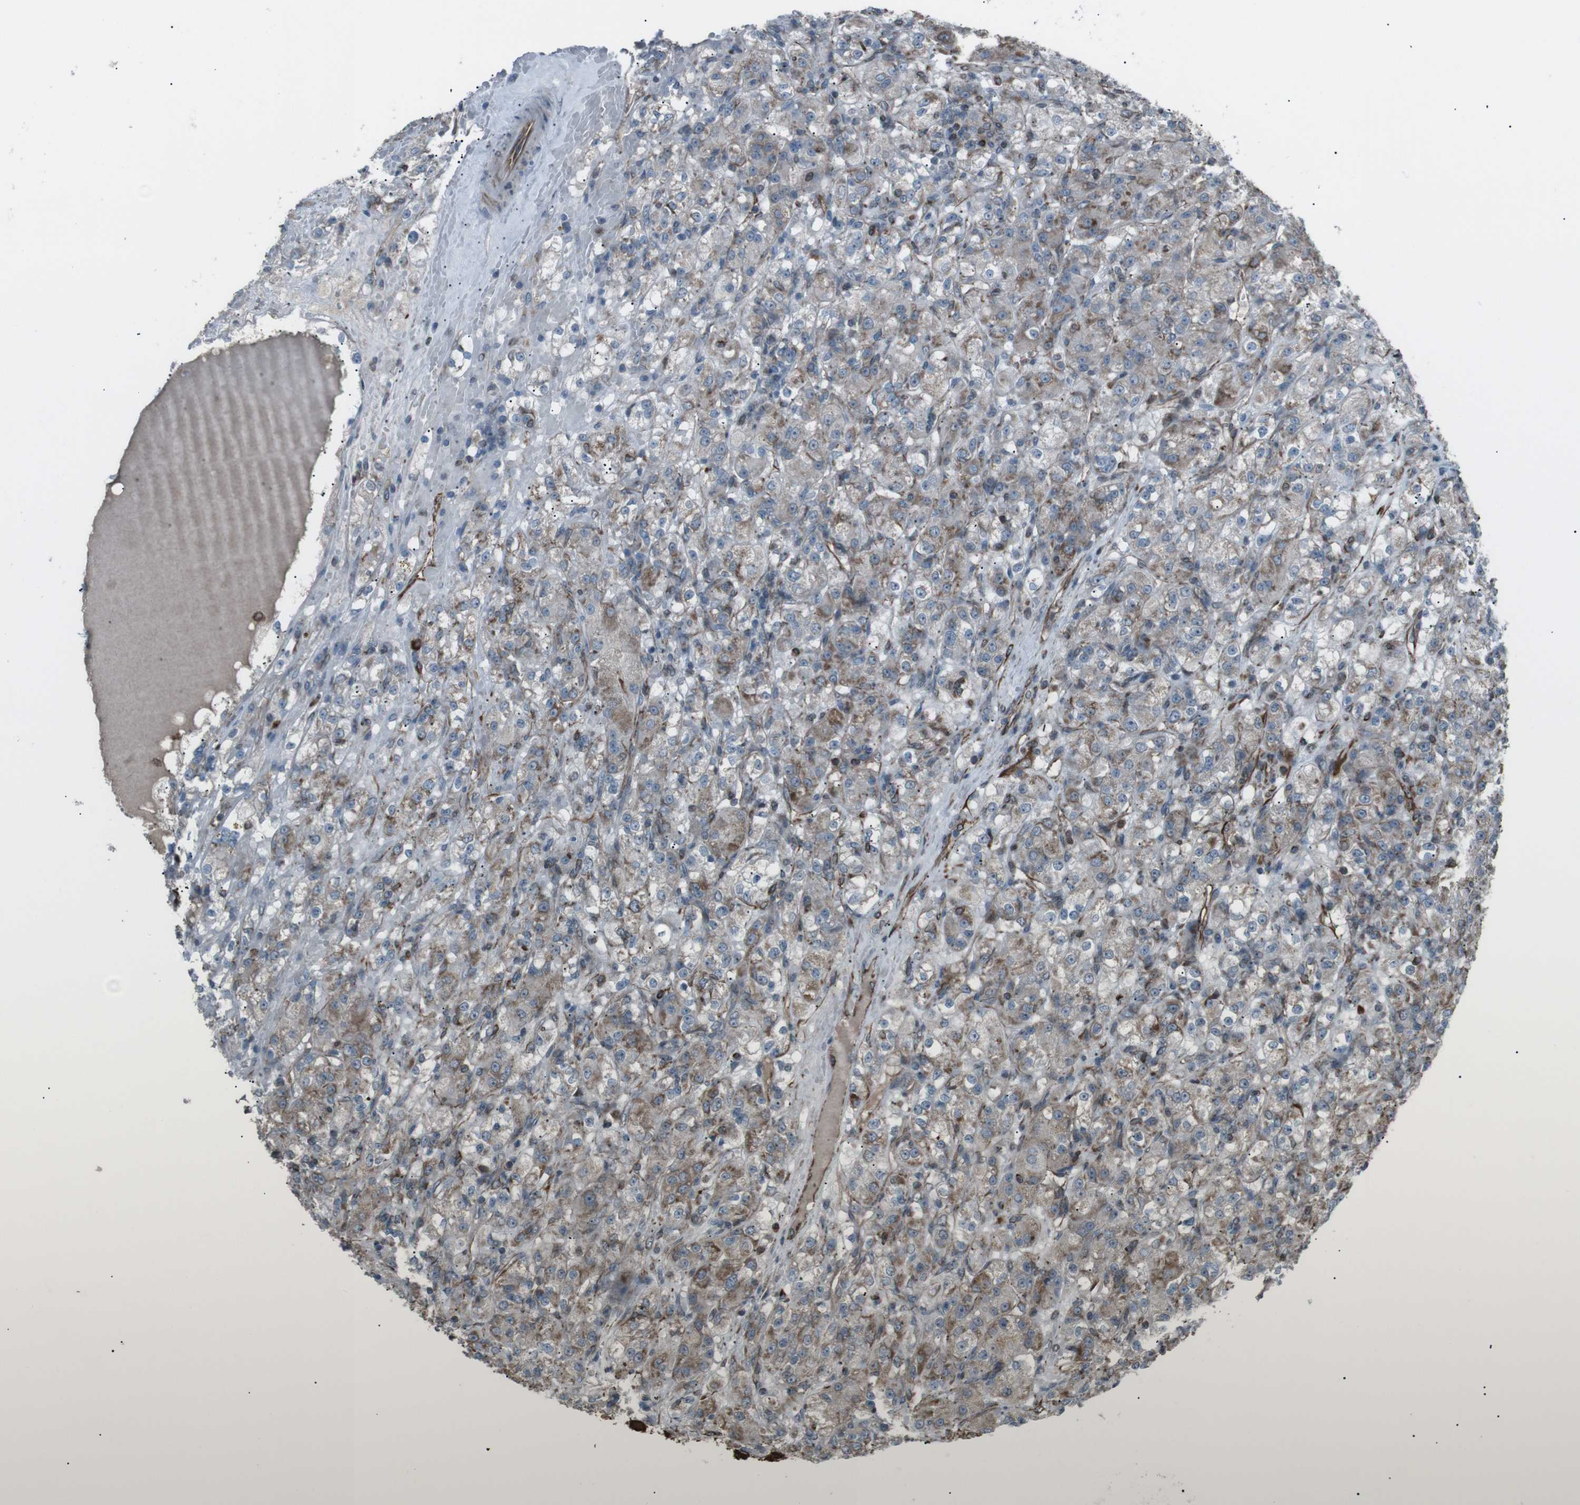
{"staining": {"intensity": "moderate", "quantity": ">75%", "location": "cytoplasmic/membranous"}, "tissue": "renal cancer", "cell_type": "Tumor cells", "image_type": "cancer", "snomed": [{"axis": "morphology", "description": "Normal tissue, NOS"}, {"axis": "morphology", "description": "Adenocarcinoma, NOS"}, {"axis": "topography", "description": "Kidney"}], "caption": "Immunohistochemical staining of human renal cancer (adenocarcinoma) exhibits moderate cytoplasmic/membranous protein positivity in approximately >75% of tumor cells. (brown staining indicates protein expression, while blue staining denotes nuclei).", "gene": "TMEM141", "patient": {"sex": "male", "age": 61}}